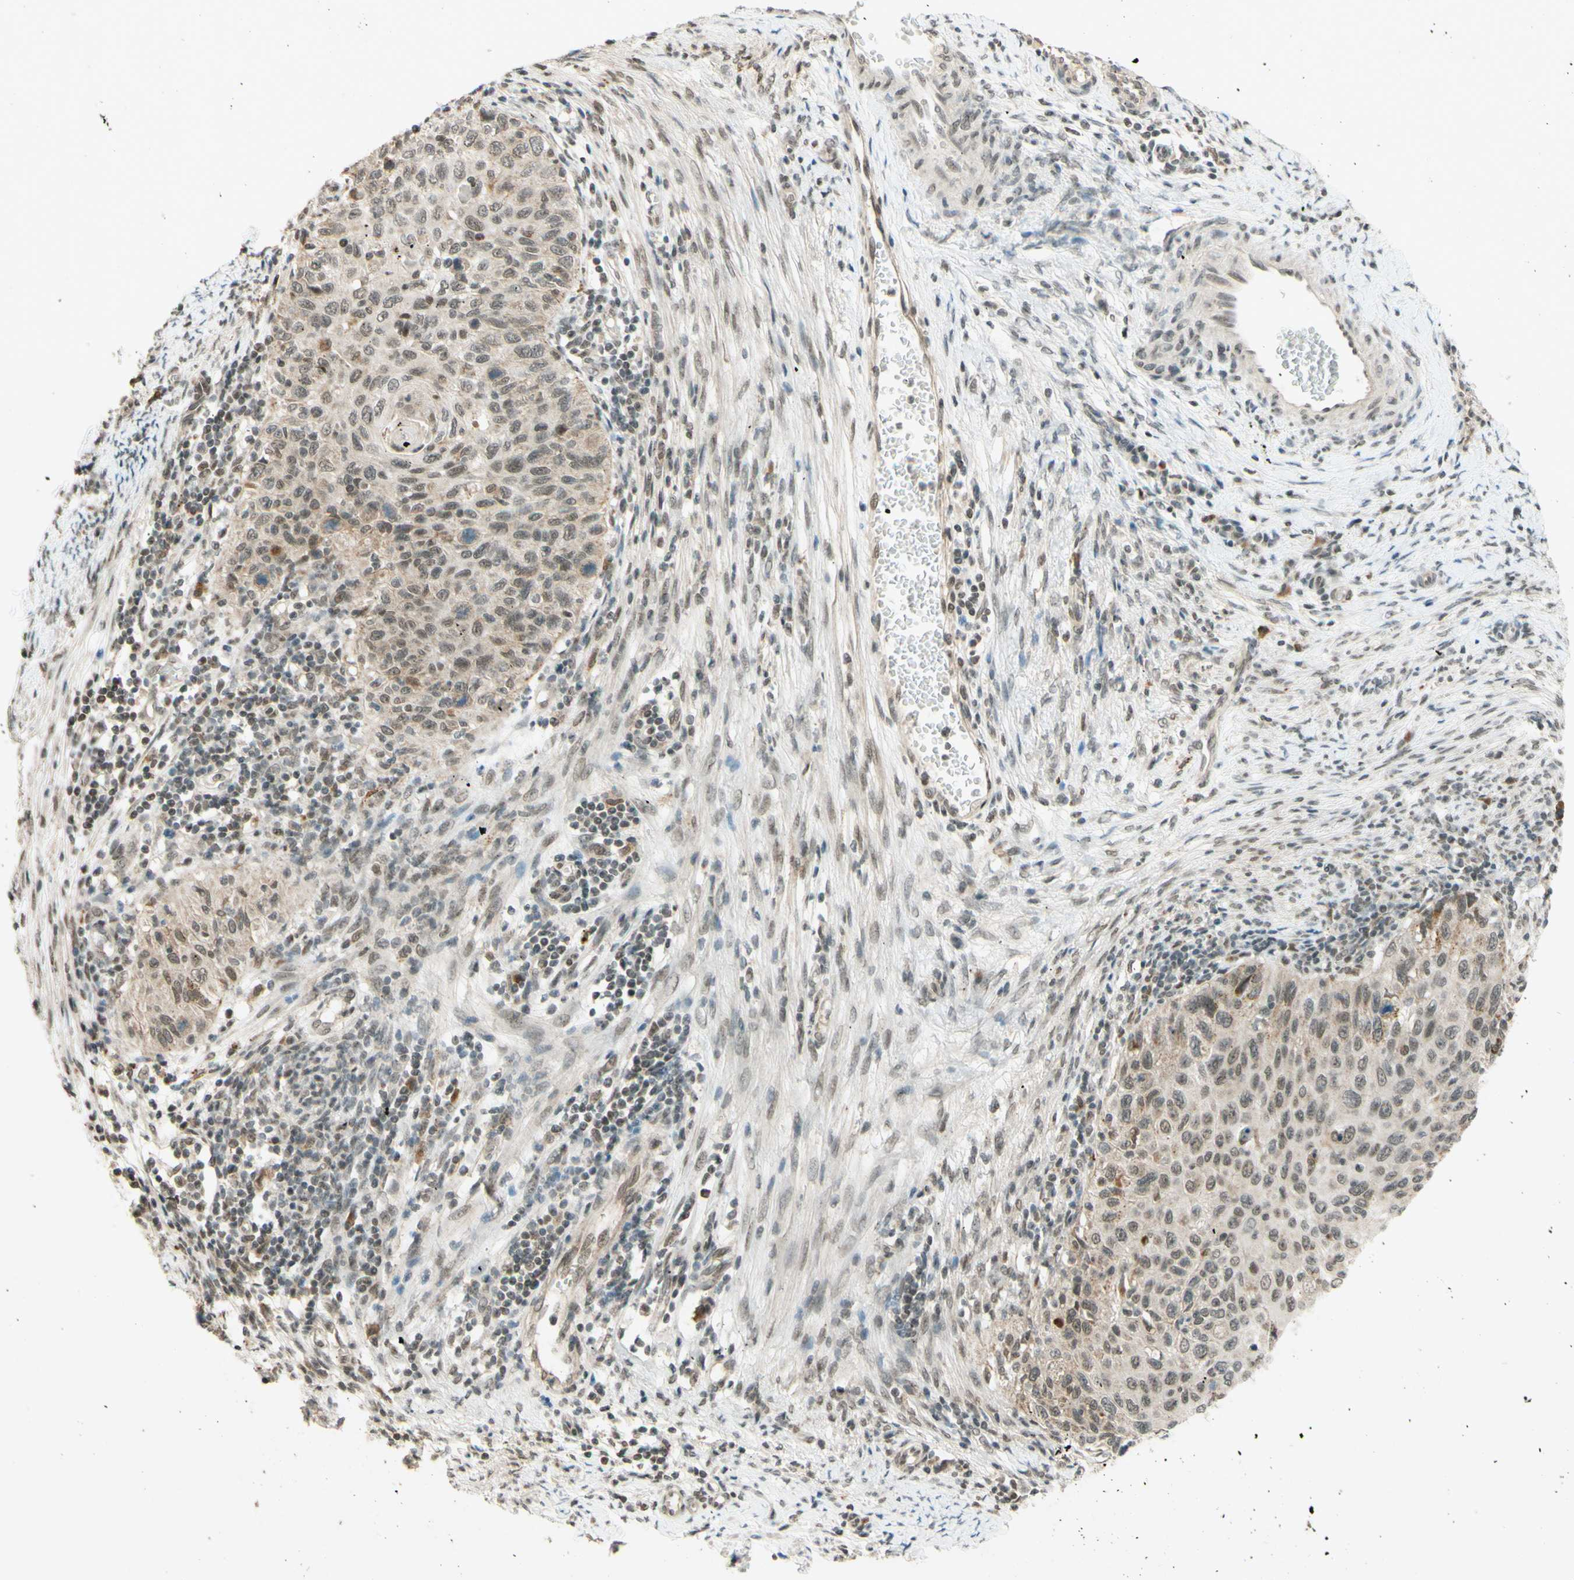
{"staining": {"intensity": "weak", "quantity": ">75%", "location": "nuclear"}, "tissue": "cervical cancer", "cell_type": "Tumor cells", "image_type": "cancer", "snomed": [{"axis": "morphology", "description": "Squamous cell carcinoma, NOS"}, {"axis": "topography", "description": "Cervix"}], "caption": "Tumor cells show low levels of weak nuclear expression in about >75% of cells in cervical squamous cell carcinoma. (DAB IHC, brown staining for protein, blue staining for nuclei).", "gene": "SMARCB1", "patient": {"sex": "female", "age": 70}}